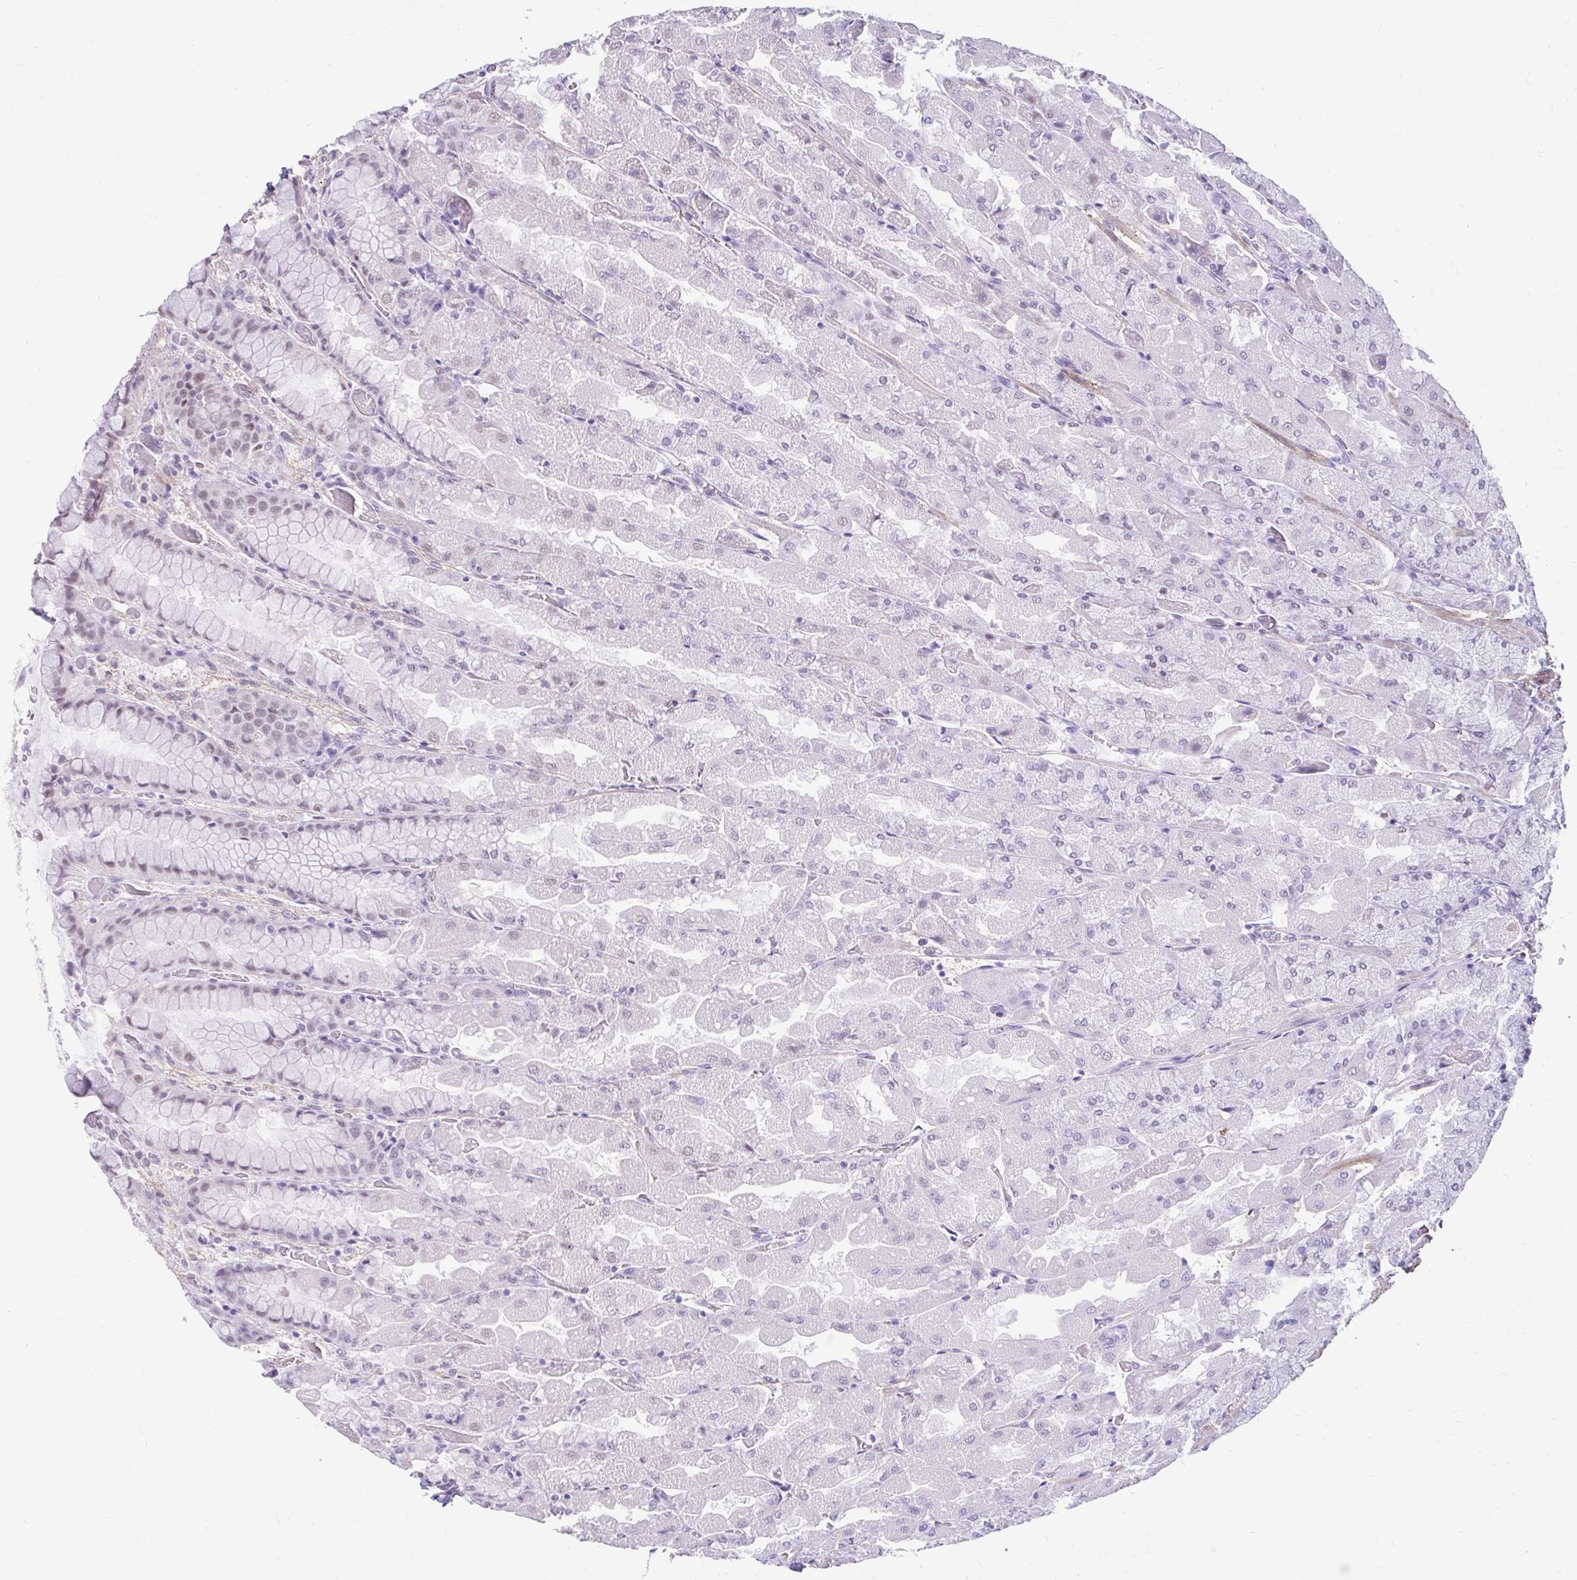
{"staining": {"intensity": "weak", "quantity": "25%-75%", "location": "nuclear"}, "tissue": "stomach", "cell_type": "Glandular cells", "image_type": "normal", "snomed": [{"axis": "morphology", "description": "Normal tissue, NOS"}, {"axis": "topography", "description": "Stomach"}], "caption": "A histopathology image of stomach stained for a protein demonstrates weak nuclear brown staining in glandular cells. (DAB (3,3'-diaminobenzidine) IHC with brightfield microscopy, high magnification).", "gene": "DCAF17", "patient": {"sex": "female", "age": 61}}